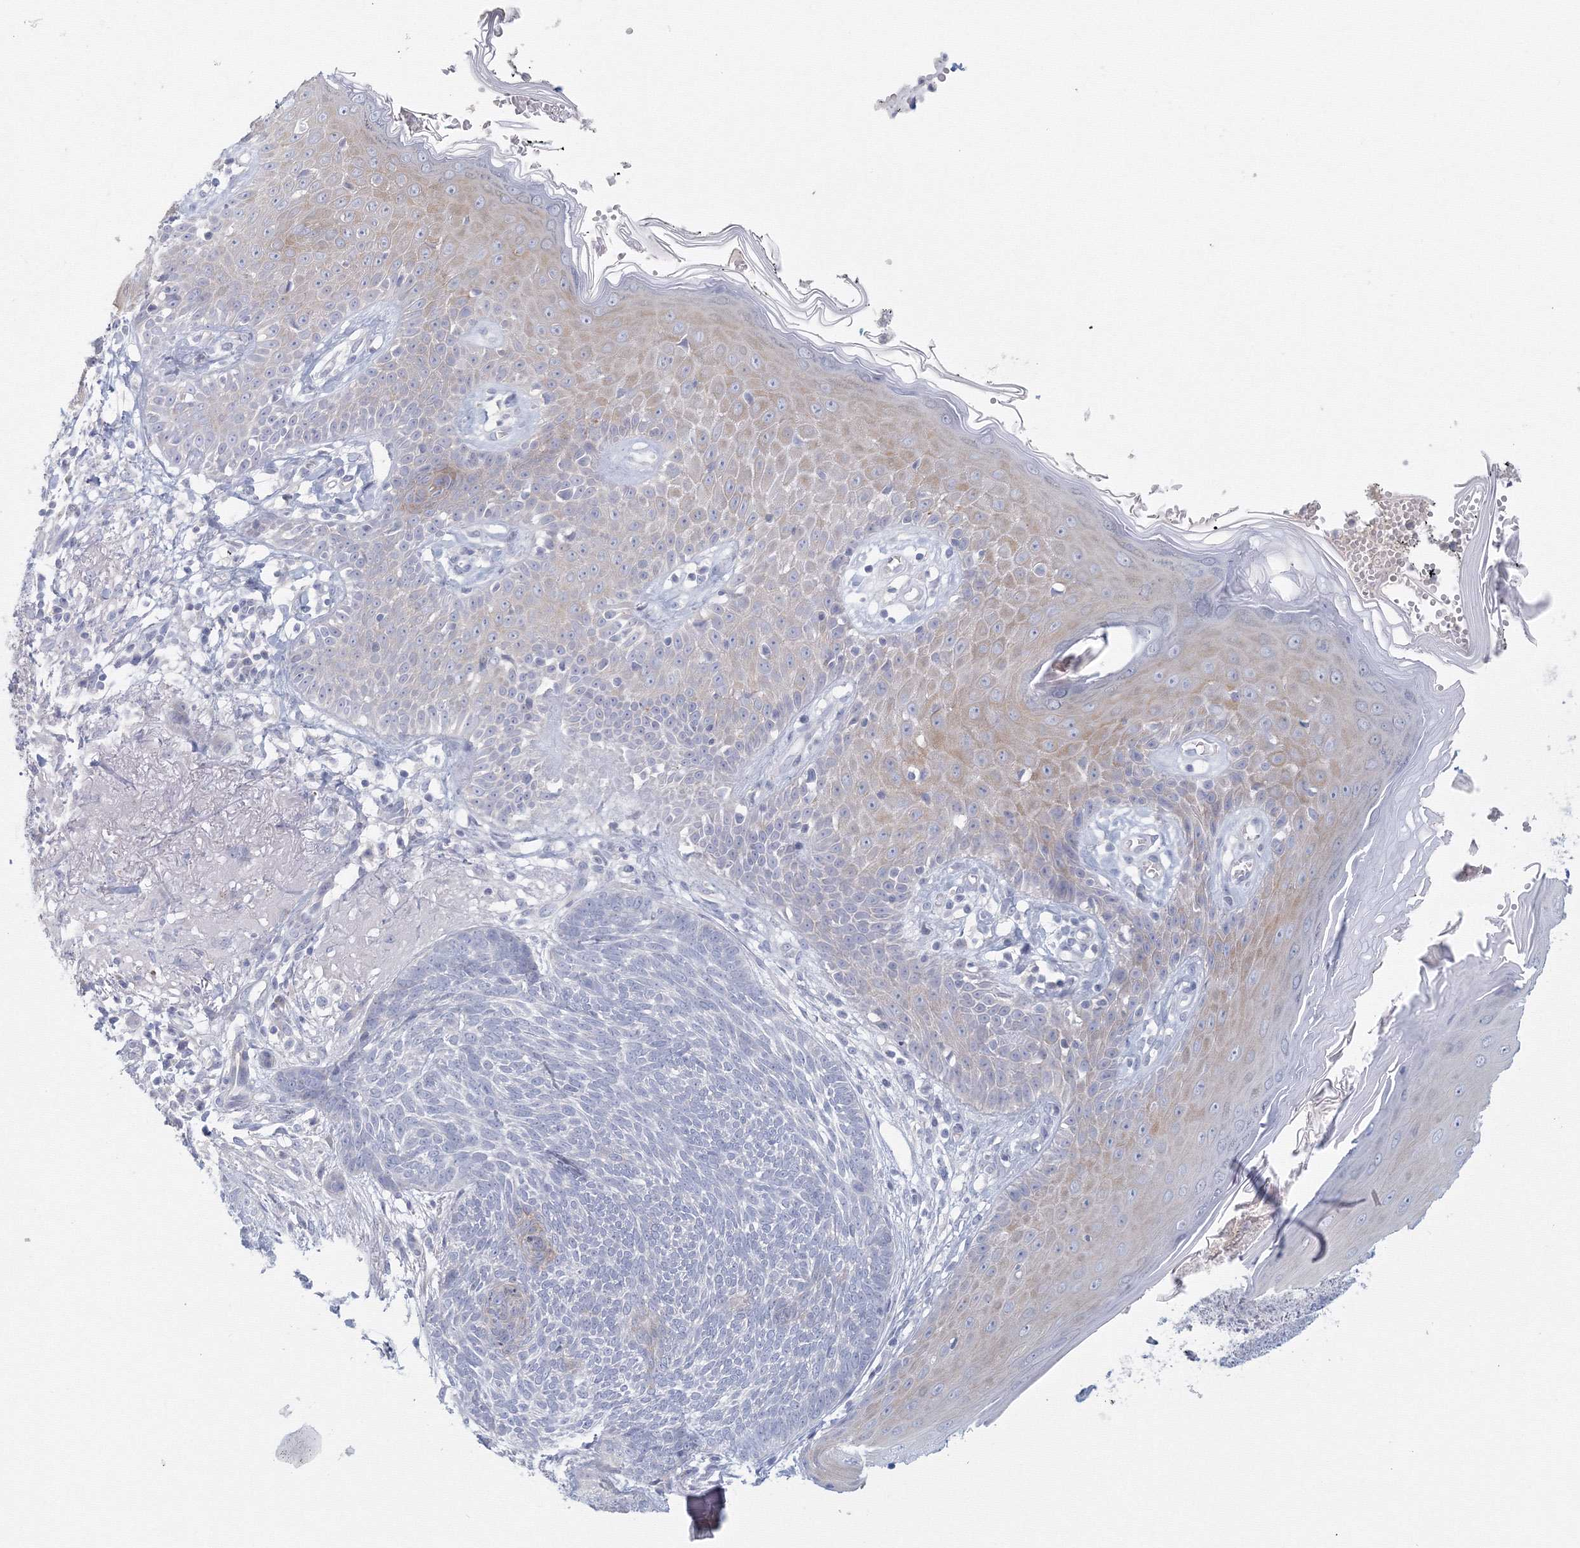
{"staining": {"intensity": "negative", "quantity": "none", "location": "none"}, "tissue": "skin cancer", "cell_type": "Tumor cells", "image_type": "cancer", "snomed": [{"axis": "morphology", "description": "Normal tissue, NOS"}, {"axis": "morphology", "description": "Basal cell carcinoma"}, {"axis": "topography", "description": "Skin"}], "caption": "IHC photomicrograph of basal cell carcinoma (skin) stained for a protein (brown), which demonstrates no expression in tumor cells.", "gene": "TACC2", "patient": {"sex": "male", "age": 64}}